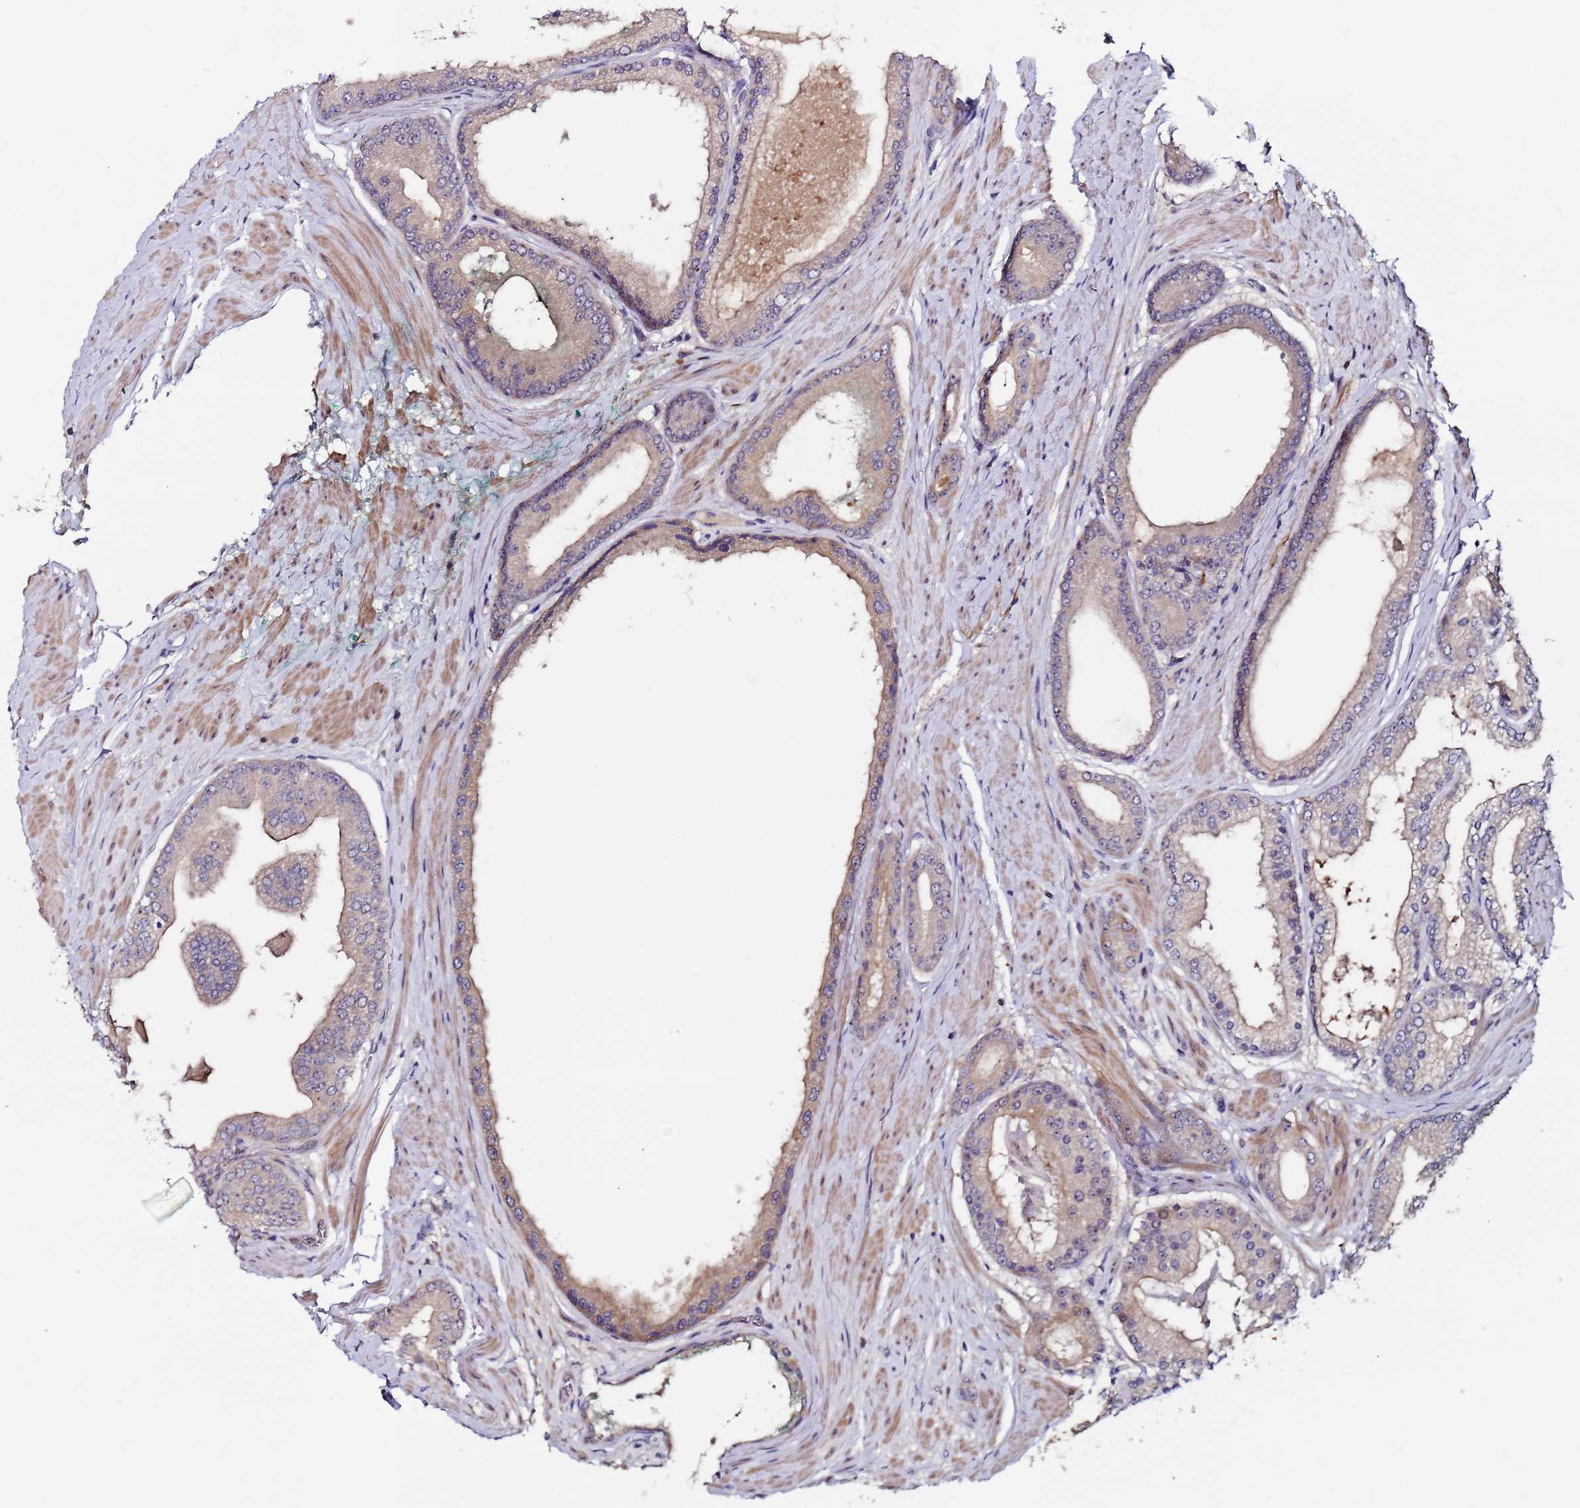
{"staining": {"intensity": "weak", "quantity": "25%-75%", "location": "cytoplasmic/membranous"}, "tissue": "prostate cancer", "cell_type": "Tumor cells", "image_type": "cancer", "snomed": [{"axis": "morphology", "description": "Adenocarcinoma, High grade"}, {"axis": "topography", "description": "Prostate"}], "caption": "Tumor cells demonstrate weak cytoplasmic/membranous positivity in approximately 25%-75% of cells in prostate high-grade adenocarcinoma. The staining was performed using DAB to visualize the protein expression in brown, while the nuclei were stained in blue with hematoxylin (Magnification: 20x).", "gene": "KRI1", "patient": {"sex": "male", "age": 59}}